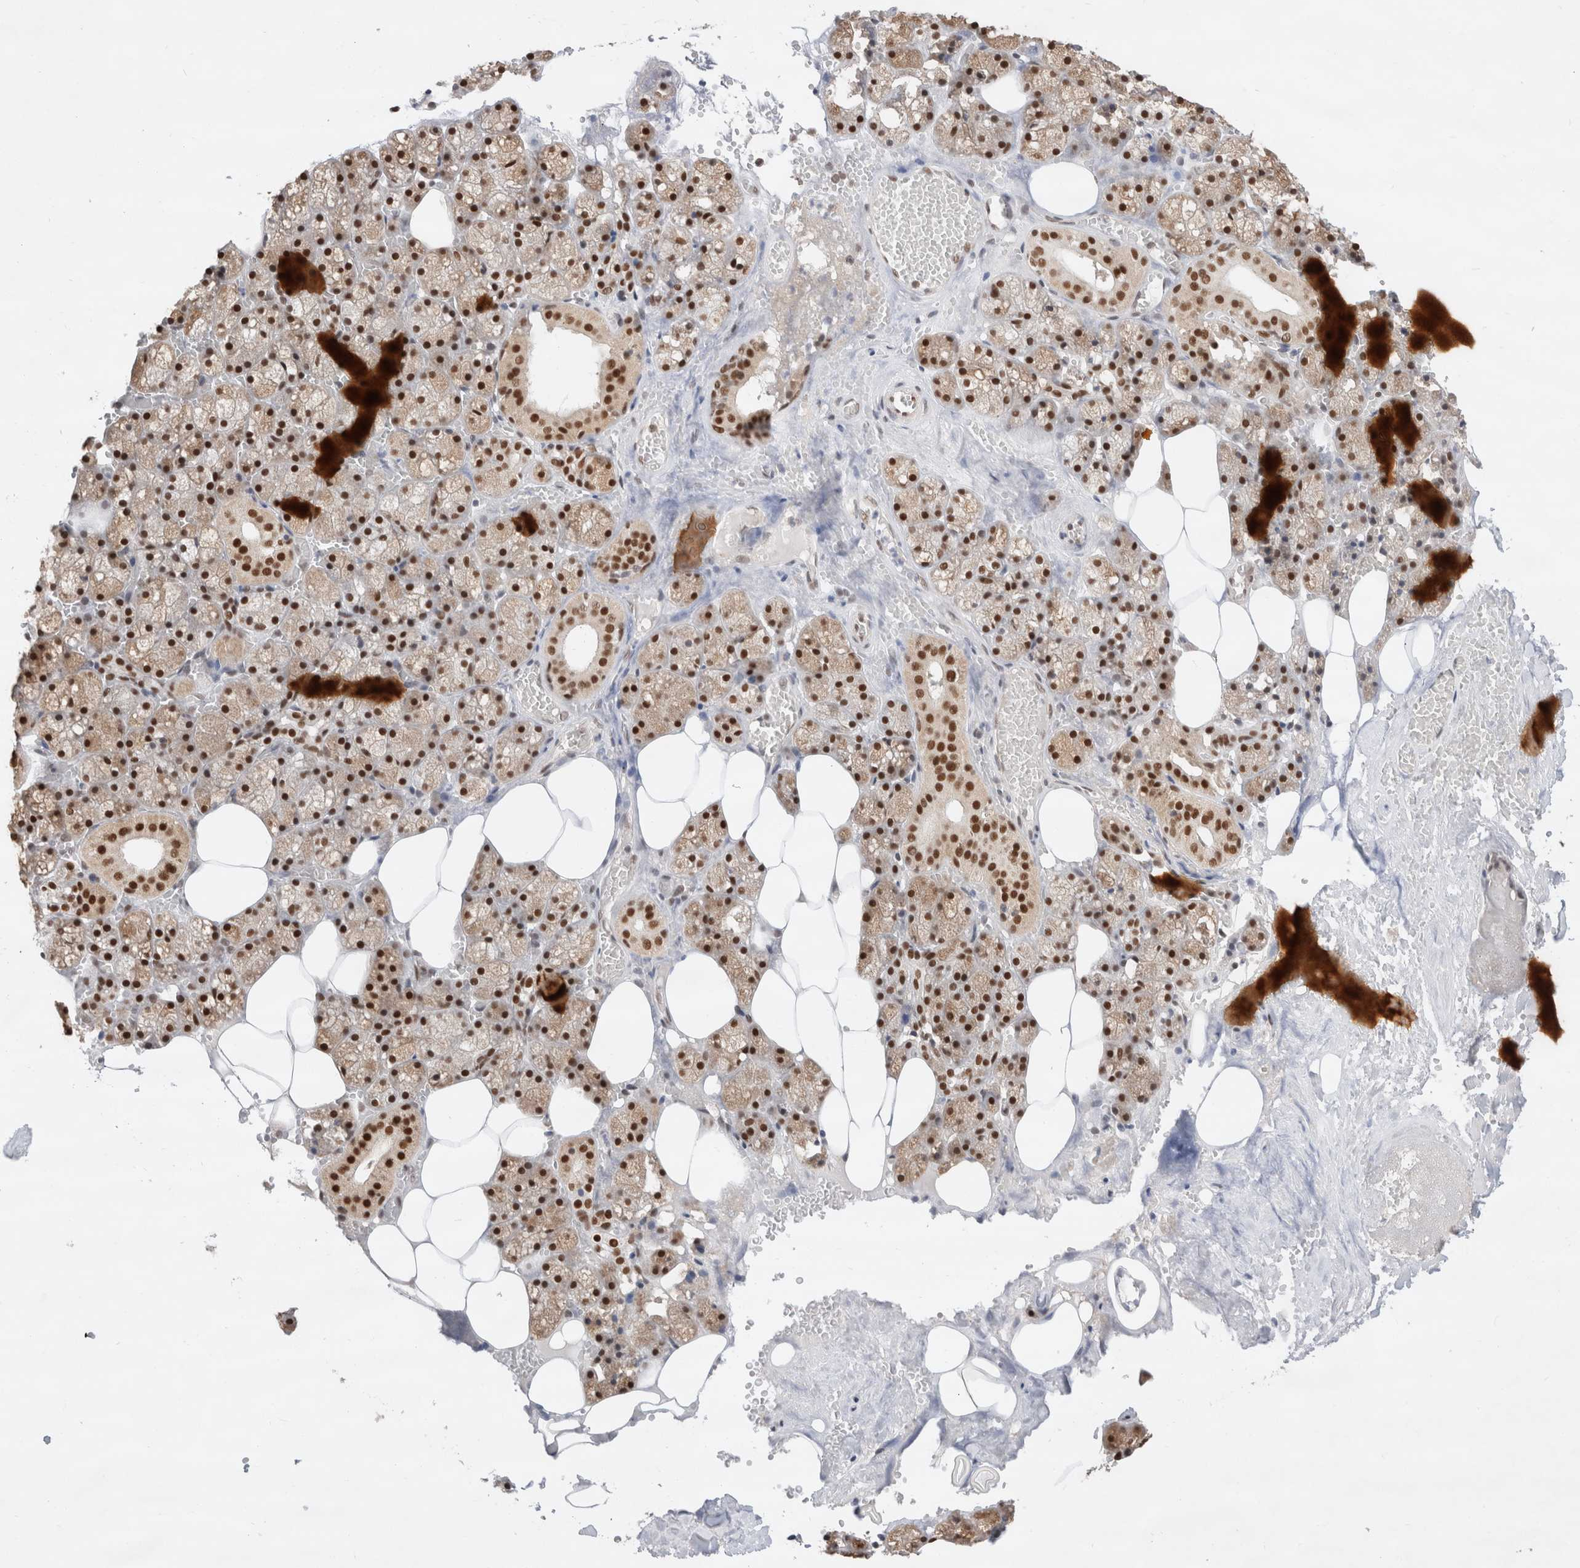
{"staining": {"intensity": "strong", "quantity": ">75%", "location": "nuclear"}, "tissue": "salivary gland", "cell_type": "Glandular cells", "image_type": "normal", "snomed": [{"axis": "morphology", "description": "Normal tissue, NOS"}, {"axis": "topography", "description": "Salivary gland"}], "caption": "Glandular cells exhibit strong nuclear positivity in approximately >75% of cells in unremarkable salivary gland. Ihc stains the protein of interest in brown and the nuclei are stained blue.", "gene": "GTF2I", "patient": {"sex": "male", "age": 62}}